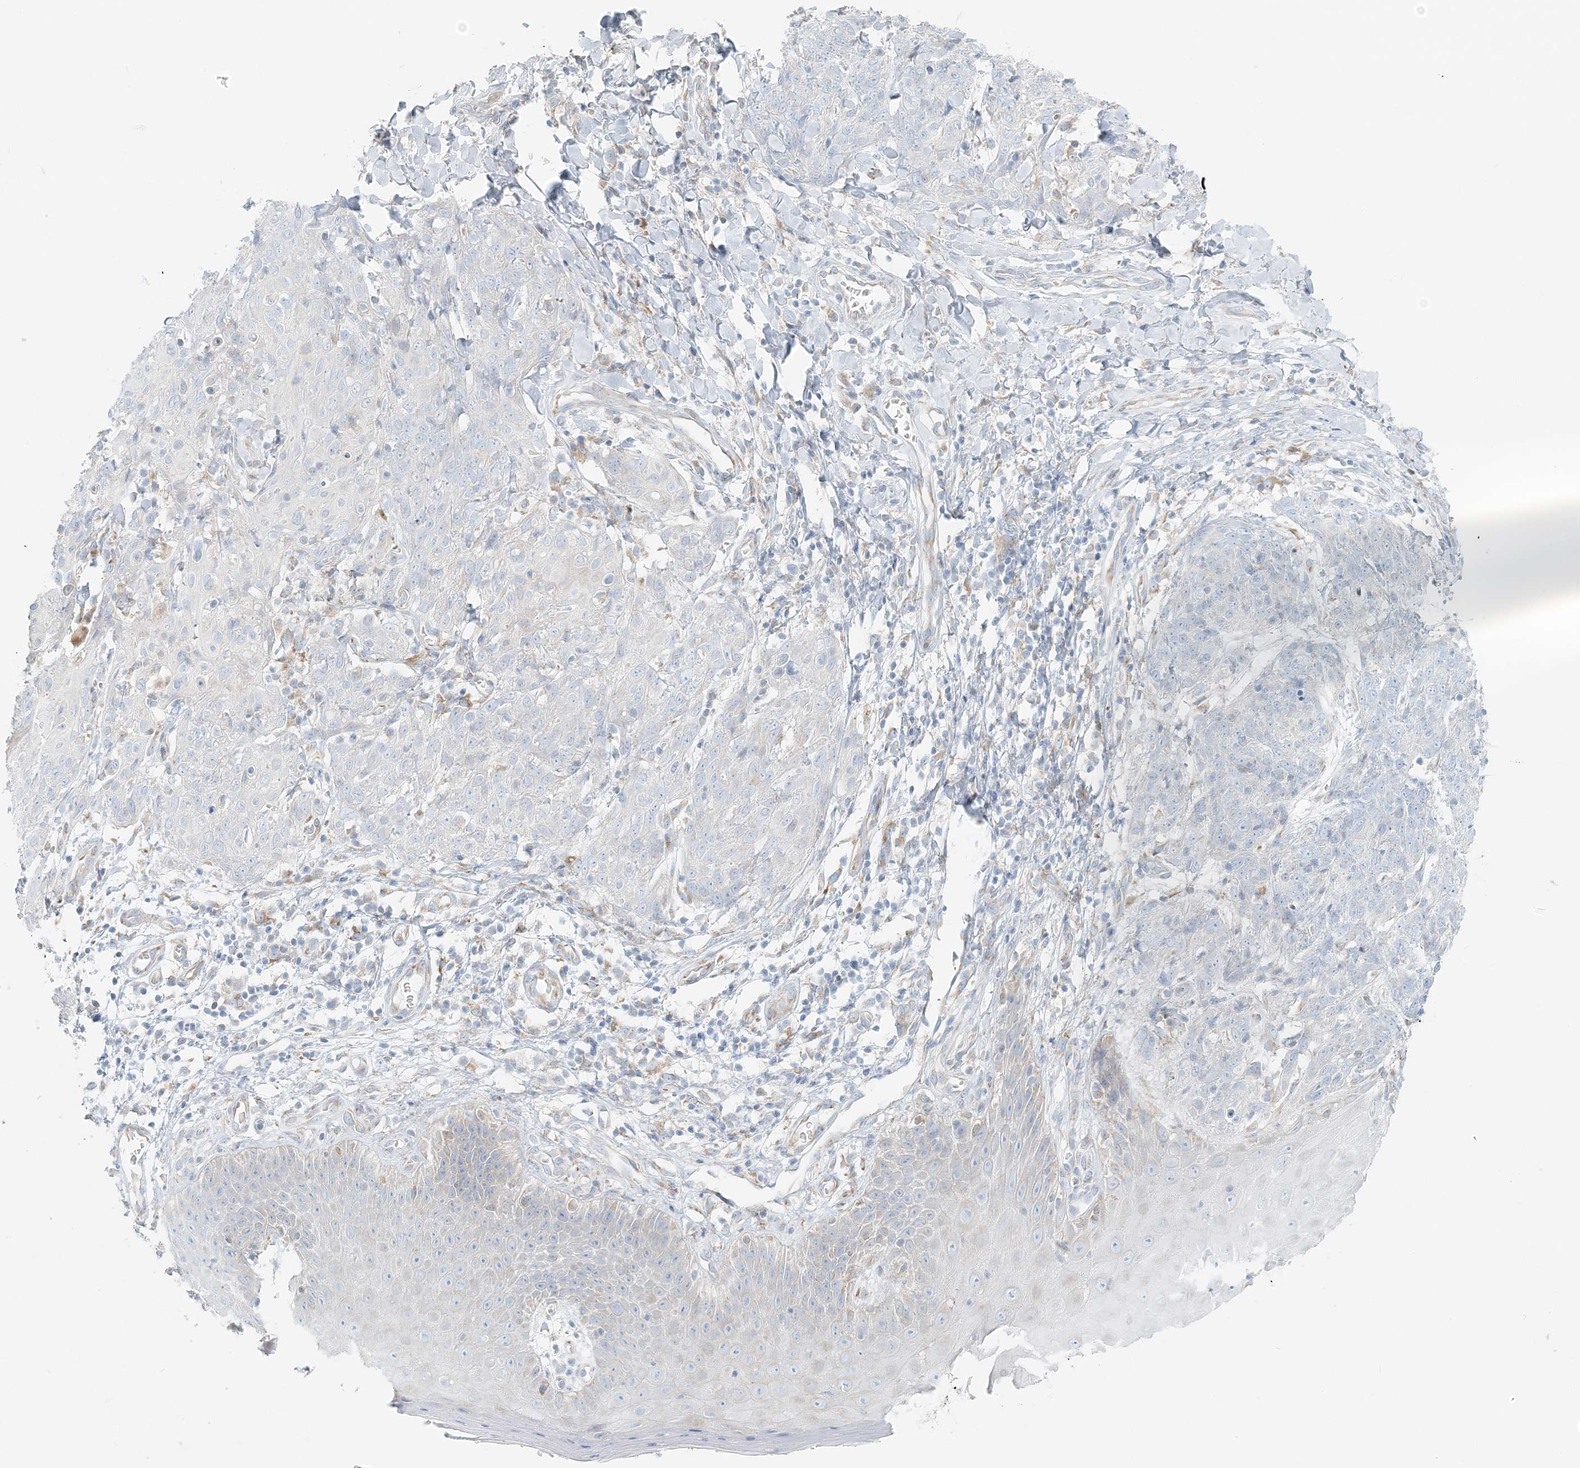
{"staining": {"intensity": "negative", "quantity": "none", "location": "none"}, "tissue": "skin cancer", "cell_type": "Tumor cells", "image_type": "cancer", "snomed": [{"axis": "morphology", "description": "Squamous cell carcinoma, NOS"}, {"axis": "topography", "description": "Skin"}, {"axis": "topography", "description": "Vulva"}], "caption": "Immunohistochemistry histopathology image of neoplastic tissue: skin cancer (squamous cell carcinoma) stained with DAB (3,3'-diaminobenzidine) reveals no significant protein expression in tumor cells.", "gene": "STK11IP", "patient": {"sex": "female", "age": 85}}